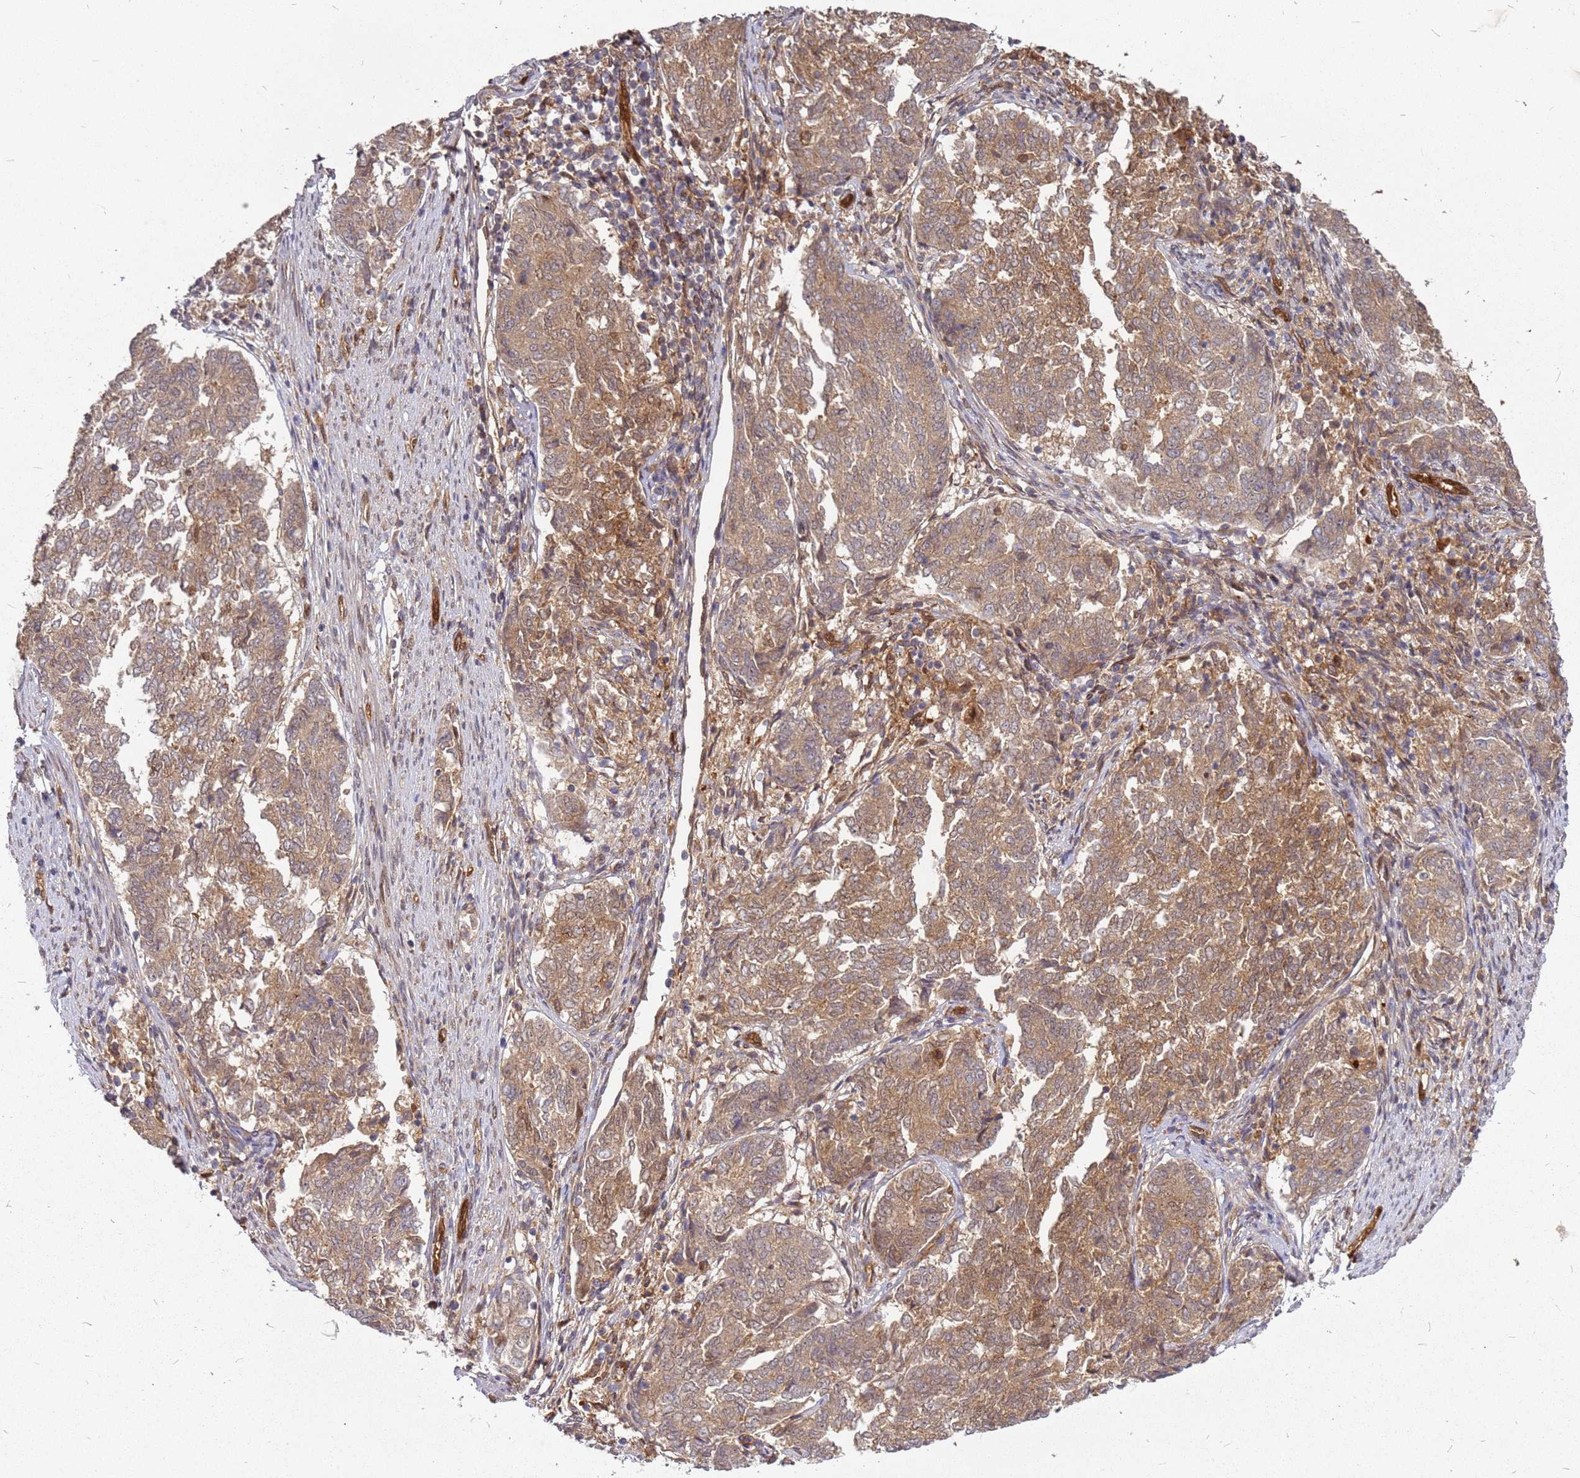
{"staining": {"intensity": "moderate", "quantity": ">75%", "location": "cytoplasmic/membranous"}, "tissue": "endometrial cancer", "cell_type": "Tumor cells", "image_type": "cancer", "snomed": [{"axis": "morphology", "description": "Adenocarcinoma, NOS"}, {"axis": "topography", "description": "Endometrium"}], "caption": "Human endometrial cancer stained for a protein (brown) displays moderate cytoplasmic/membranous positive expression in about >75% of tumor cells.", "gene": "NUDT14", "patient": {"sex": "female", "age": 80}}